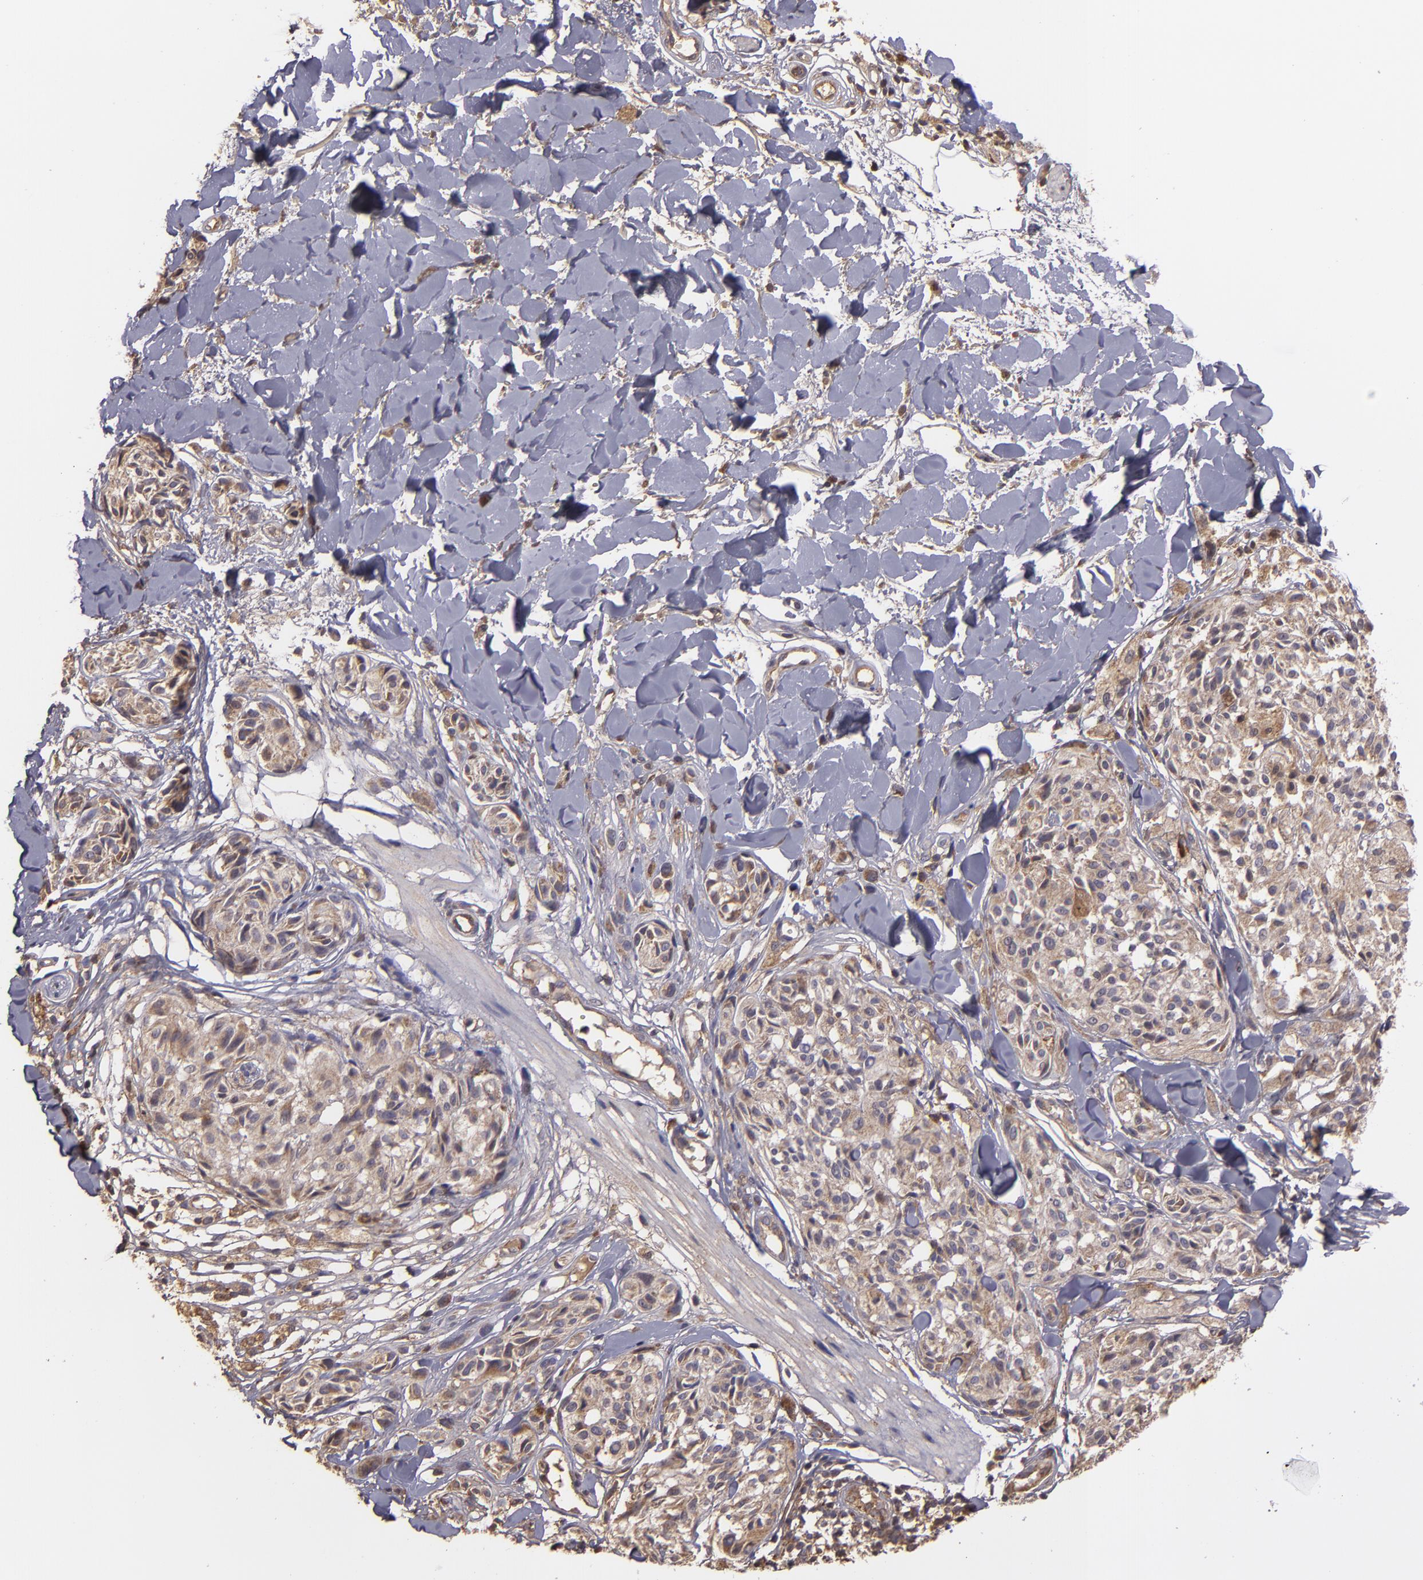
{"staining": {"intensity": "moderate", "quantity": ">75%", "location": "cytoplasmic/membranous"}, "tissue": "melanoma", "cell_type": "Tumor cells", "image_type": "cancer", "snomed": [{"axis": "morphology", "description": "Malignant melanoma, Metastatic site"}, {"axis": "topography", "description": "Skin"}], "caption": "Tumor cells reveal medium levels of moderate cytoplasmic/membranous staining in about >75% of cells in melanoma.", "gene": "ECE1", "patient": {"sex": "female", "age": 66}}